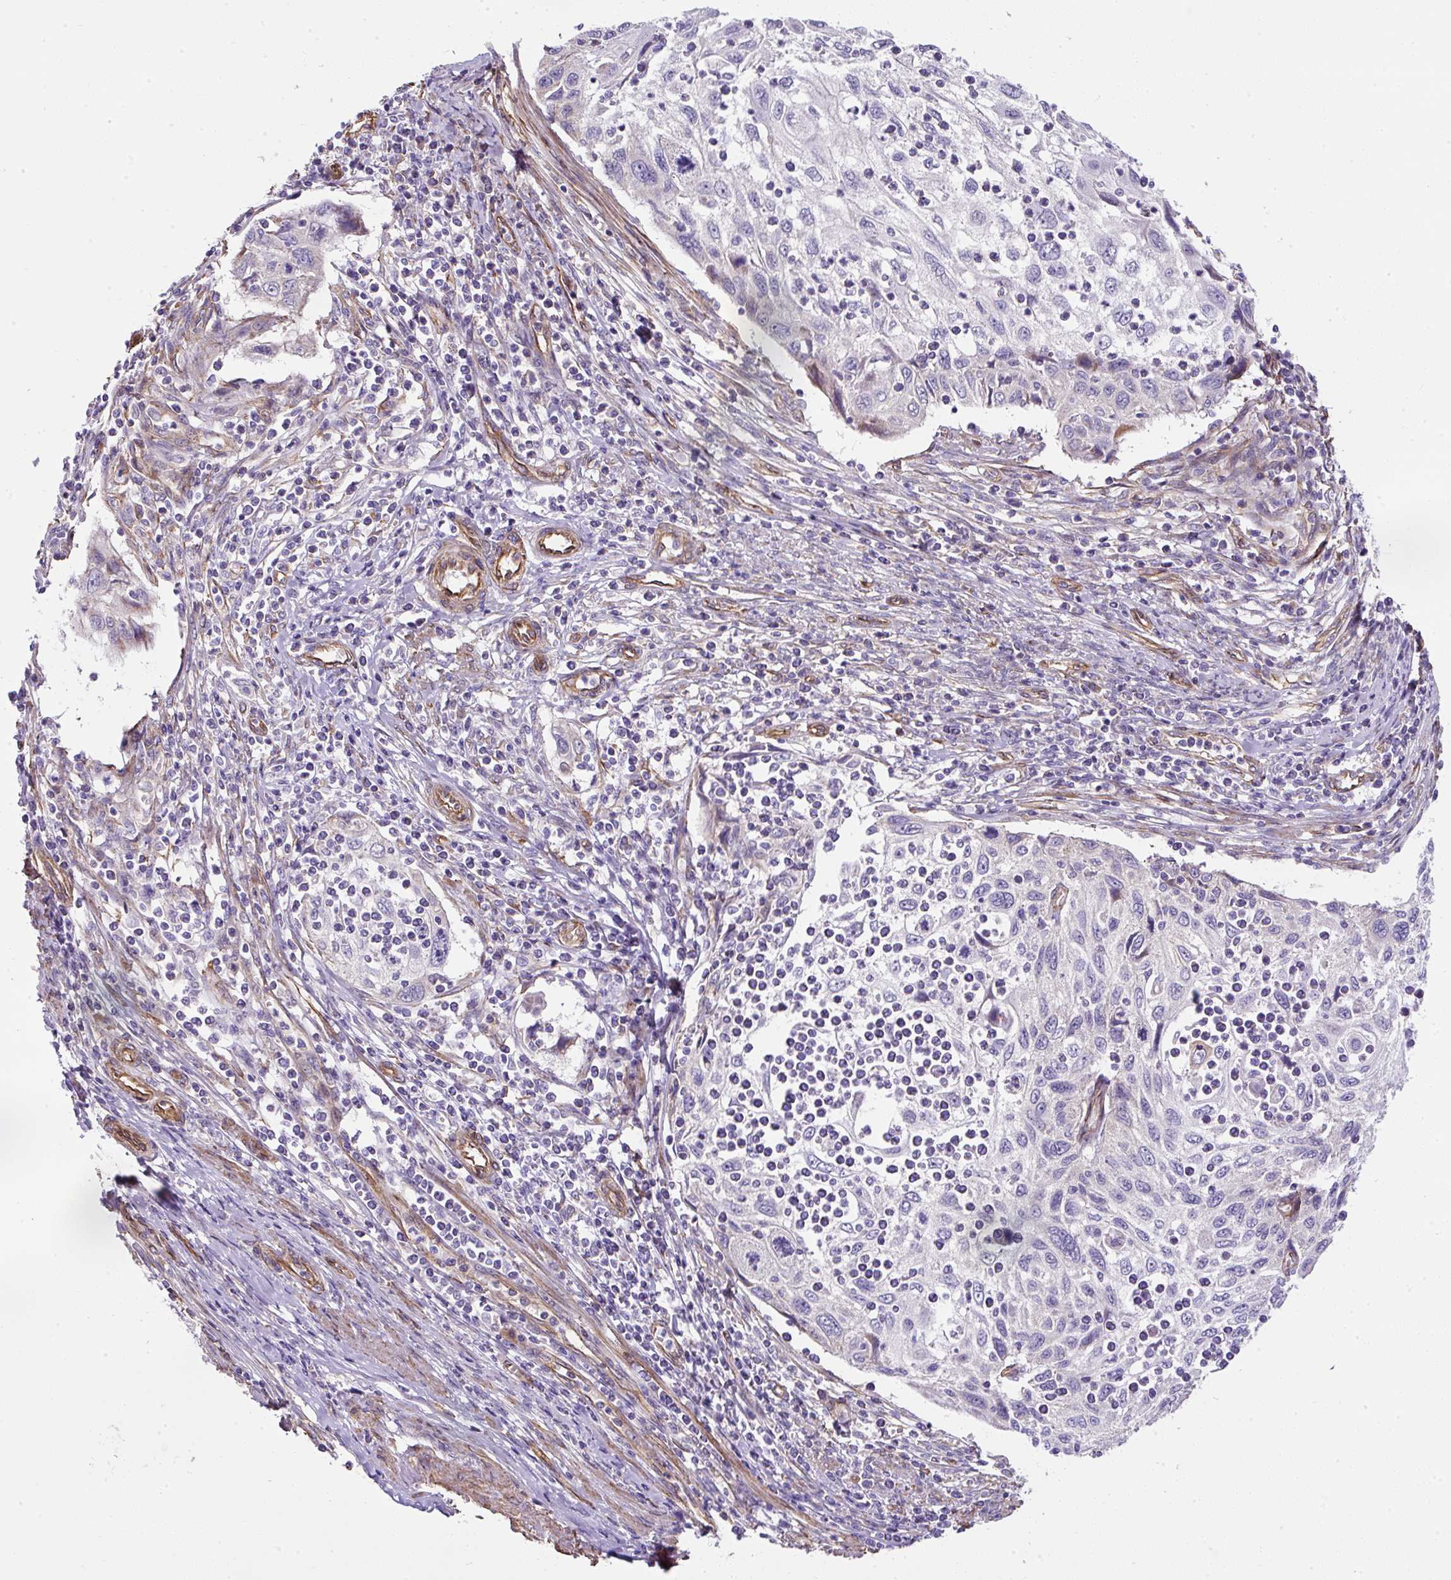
{"staining": {"intensity": "negative", "quantity": "none", "location": "none"}, "tissue": "cervical cancer", "cell_type": "Tumor cells", "image_type": "cancer", "snomed": [{"axis": "morphology", "description": "Squamous cell carcinoma, NOS"}, {"axis": "topography", "description": "Cervix"}], "caption": "The image exhibits no staining of tumor cells in cervical cancer.", "gene": "ANKUB1", "patient": {"sex": "female", "age": 70}}